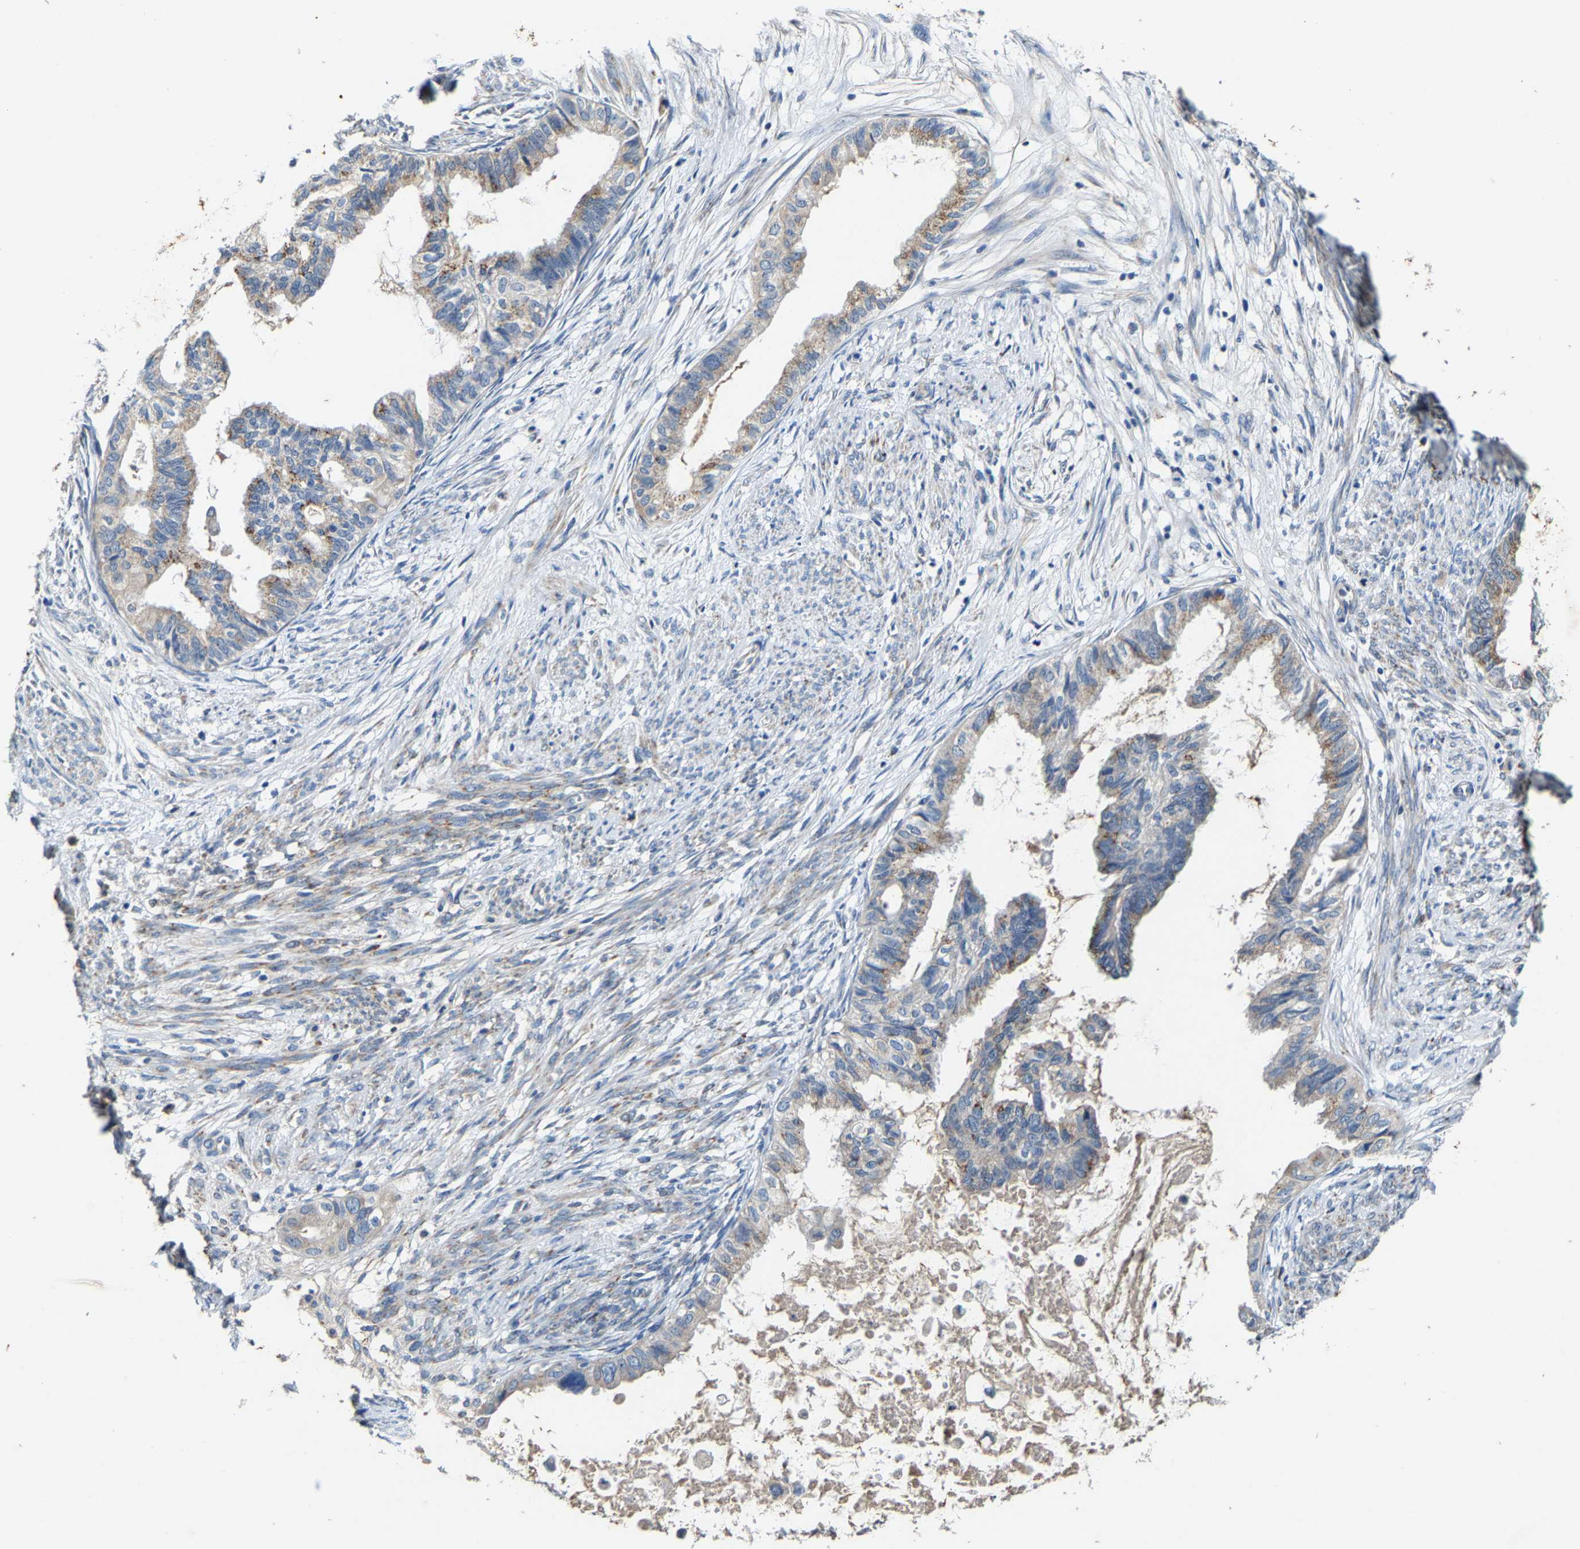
{"staining": {"intensity": "weak", "quantity": "25%-75%", "location": "cytoplasmic/membranous"}, "tissue": "cervical cancer", "cell_type": "Tumor cells", "image_type": "cancer", "snomed": [{"axis": "morphology", "description": "Normal tissue, NOS"}, {"axis": "morphology", "description": "Adenocarcinoma, NOS"}, {"axis": "topography", "description": "Cervix"}, {"axis": "topography", "description": "Endometrium"}], "caption": "A brown stain shows weak cytoplasmic/membranous staining of a protein in human adenocarcinoma (cervical) tumor cells.", "gene": "SLC25A25", "patient": {"sex": "female", "age": 86}}